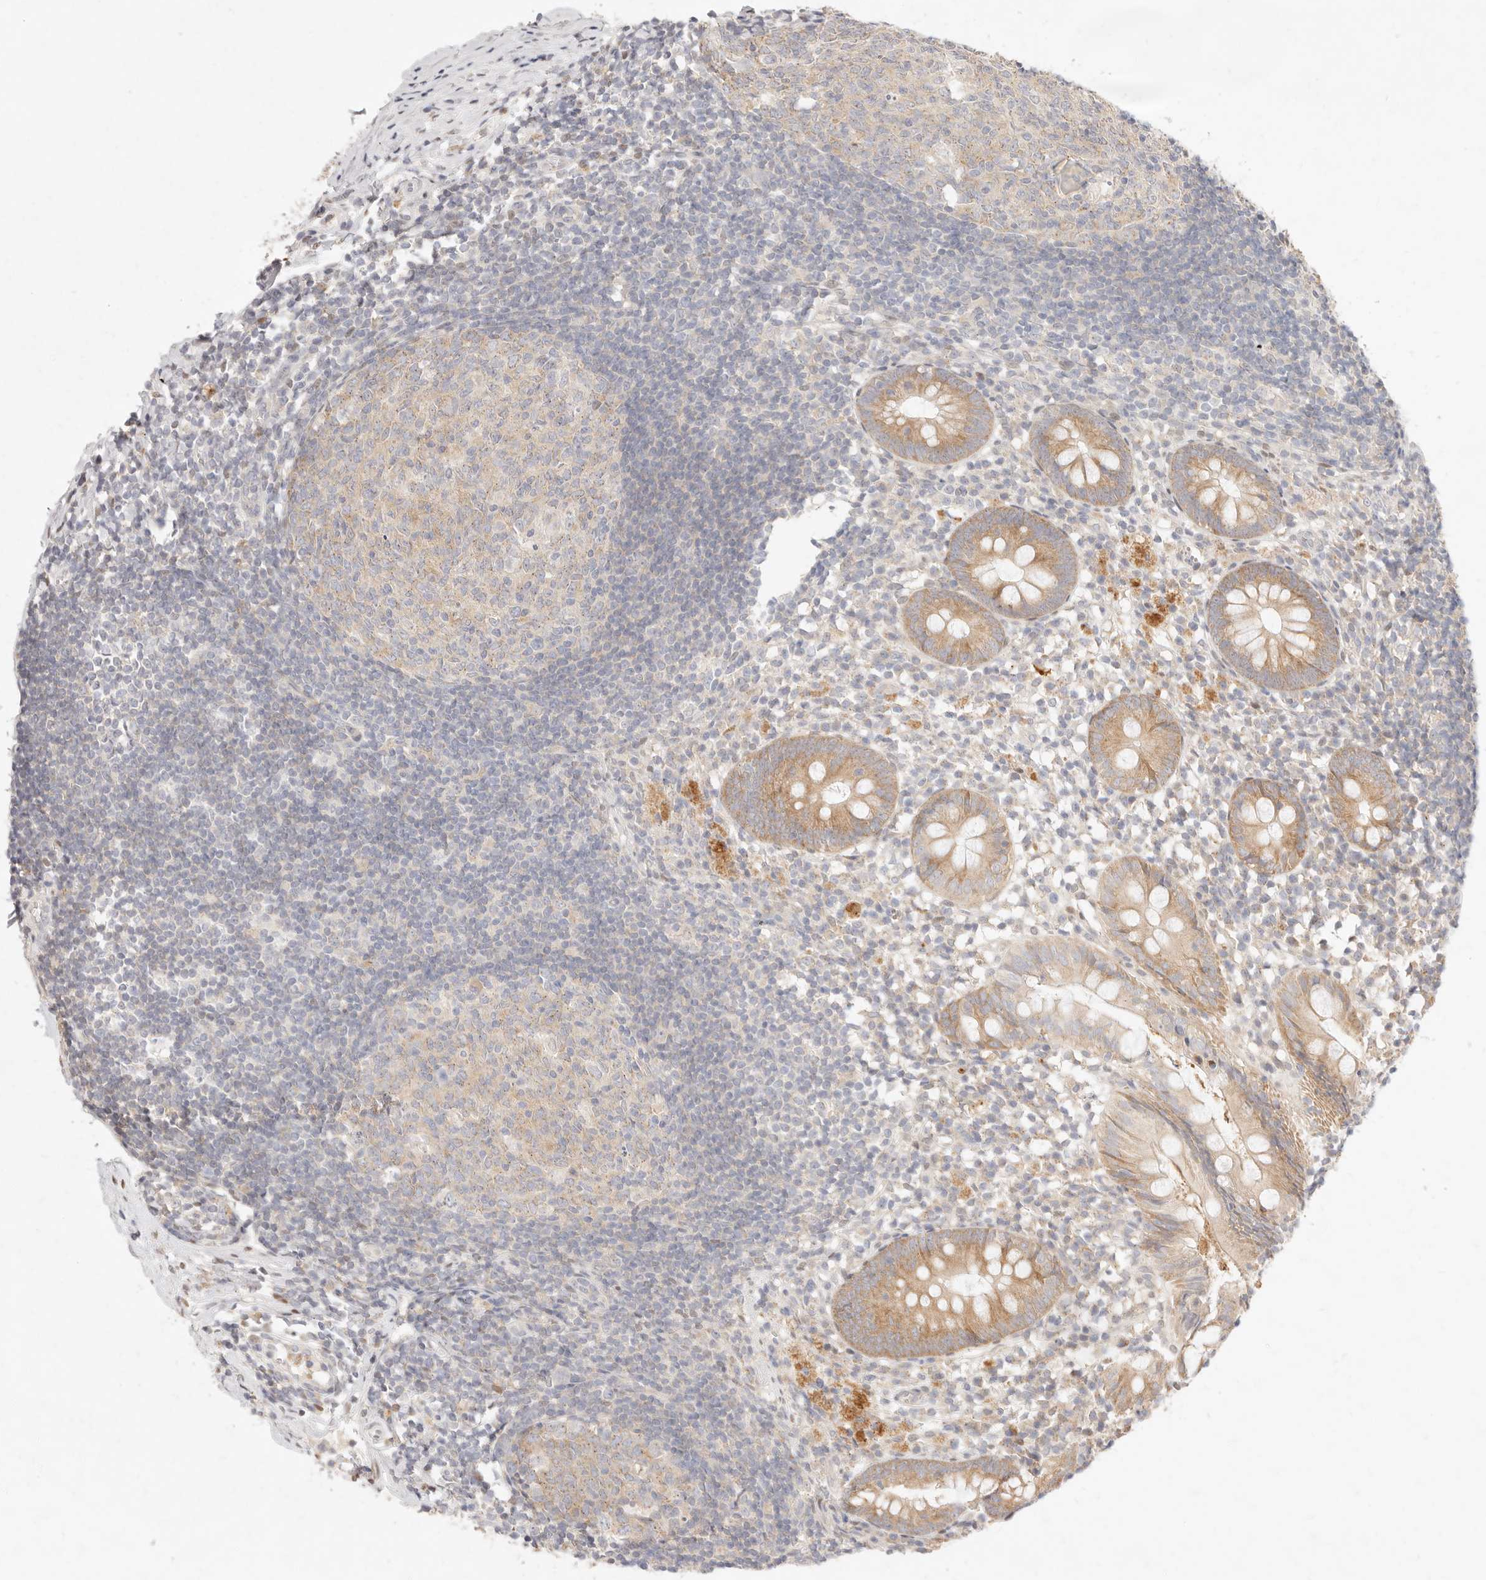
{"staining": {"intensity": "moderate", "quantity": ">75%", "location": "cytoplasmic/membranous"}, "tissue": "appendix", "cell_type": "Glandular cells", "image_type": "normal", "snomed": [{"axis": "morphology", "description": "Normal tissue, NOS"}, {"axis": "topography", "description": "Appendix"}], "caption": "Moderate cytoplasmic/membranous protein positivity is appreciated in about >75% of glandular cells in appendix. (Brightfield microscopy of DAB IHC at high magnification).", "gene": "ASCL3", "patient": {"sex": "female", "age": 20}}